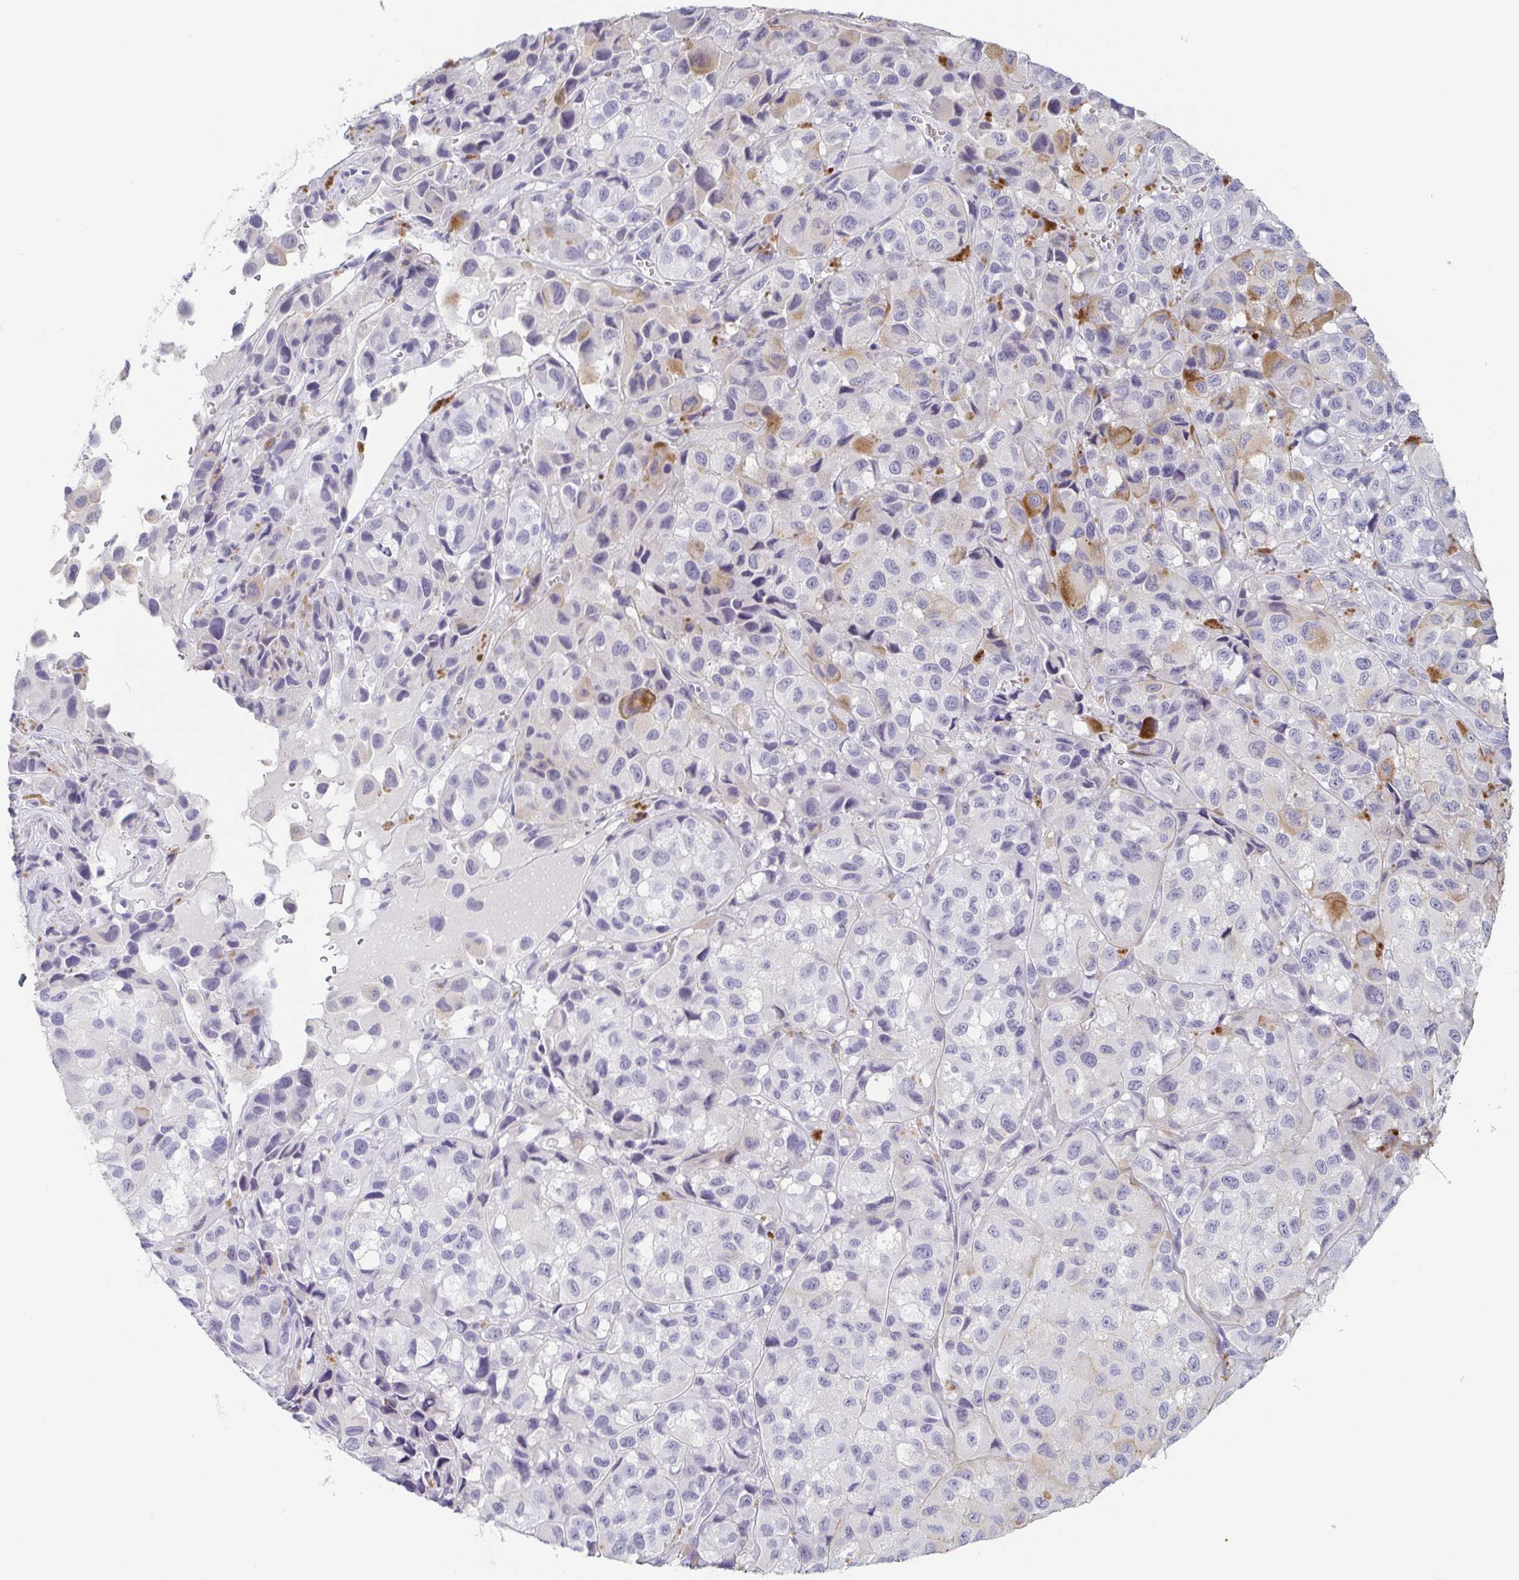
{"staining": {"intensity": "negative", "quantity": "none", "location": "none"}, "tissue": "melanoma", "cell_type": "Tumor cells", "image_type": "cancer", "snomed": [{"axis": "morphology", "description": "Malignant melanoma, NOS"}, {"axis": "topography", "description": "Skin"}], "caption": "This histopathology image is of melanoma stained with immunohistochemistry to label a protein in brown with the nuclei are counter-stained blue. There is no positivity in tumor cells.", "gene": "ITLN1", "patient": {"sex": "male", "age": 93}}